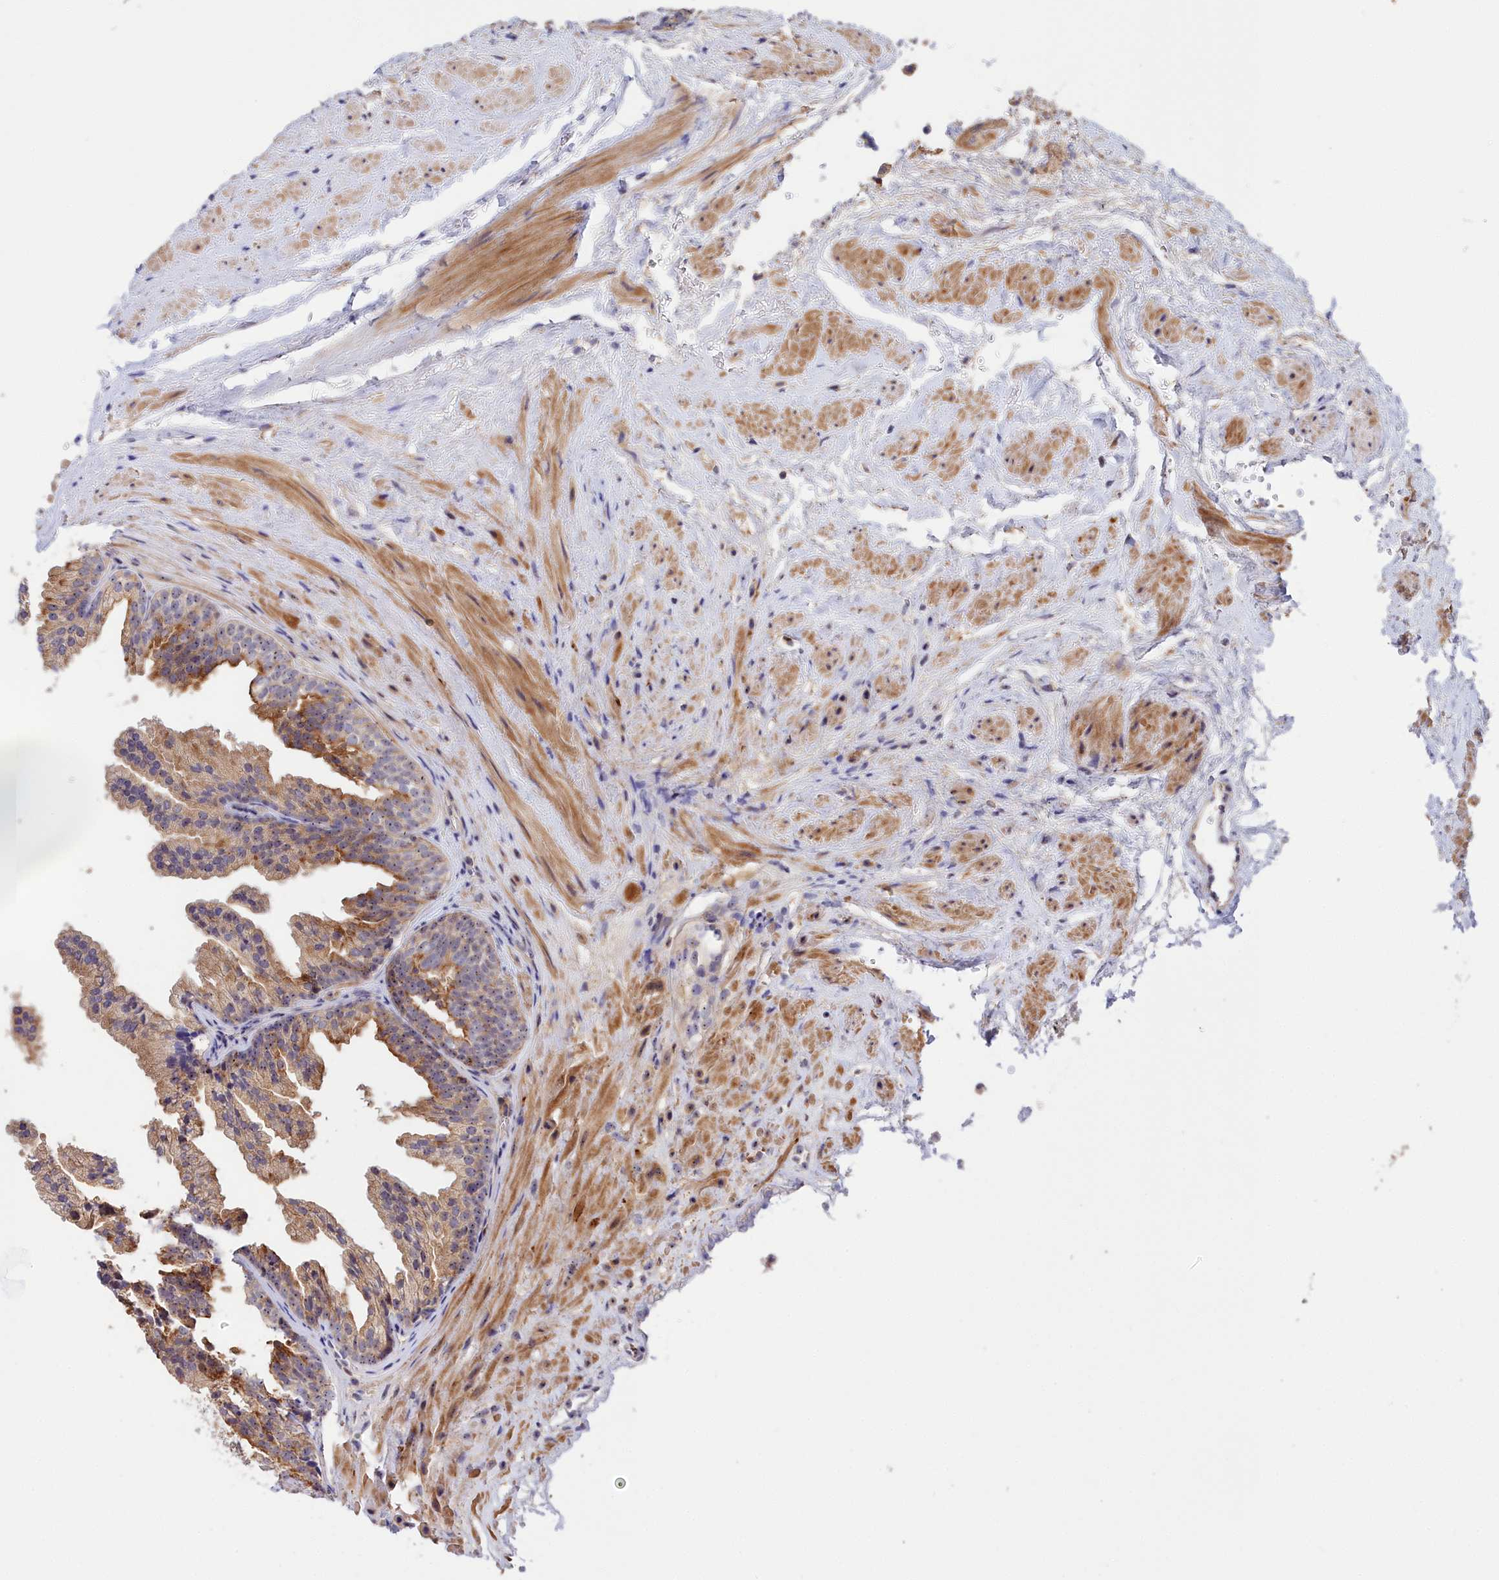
{"staining": {"intensity": "moderate", "quantity": ">75%", "location": "cytoplasmic/membranous"}, "tissue": "prostate", "cell_type": "Glandular cells", "image_type": "normal", "snomed": [{"axis": "morphology", "description": "Normal tissue, NOS"}, {"axis": "topography", "description": "Prostate"}], "caption": "Immunohistochemical staining of unremarkable prostate demonstrates >75% levels of moderate cytoplasmic/membranous protein expression in about >75% of glandular cells.", "gene": "NEURL4", "patient": {"sex": "male", "age": 76}}